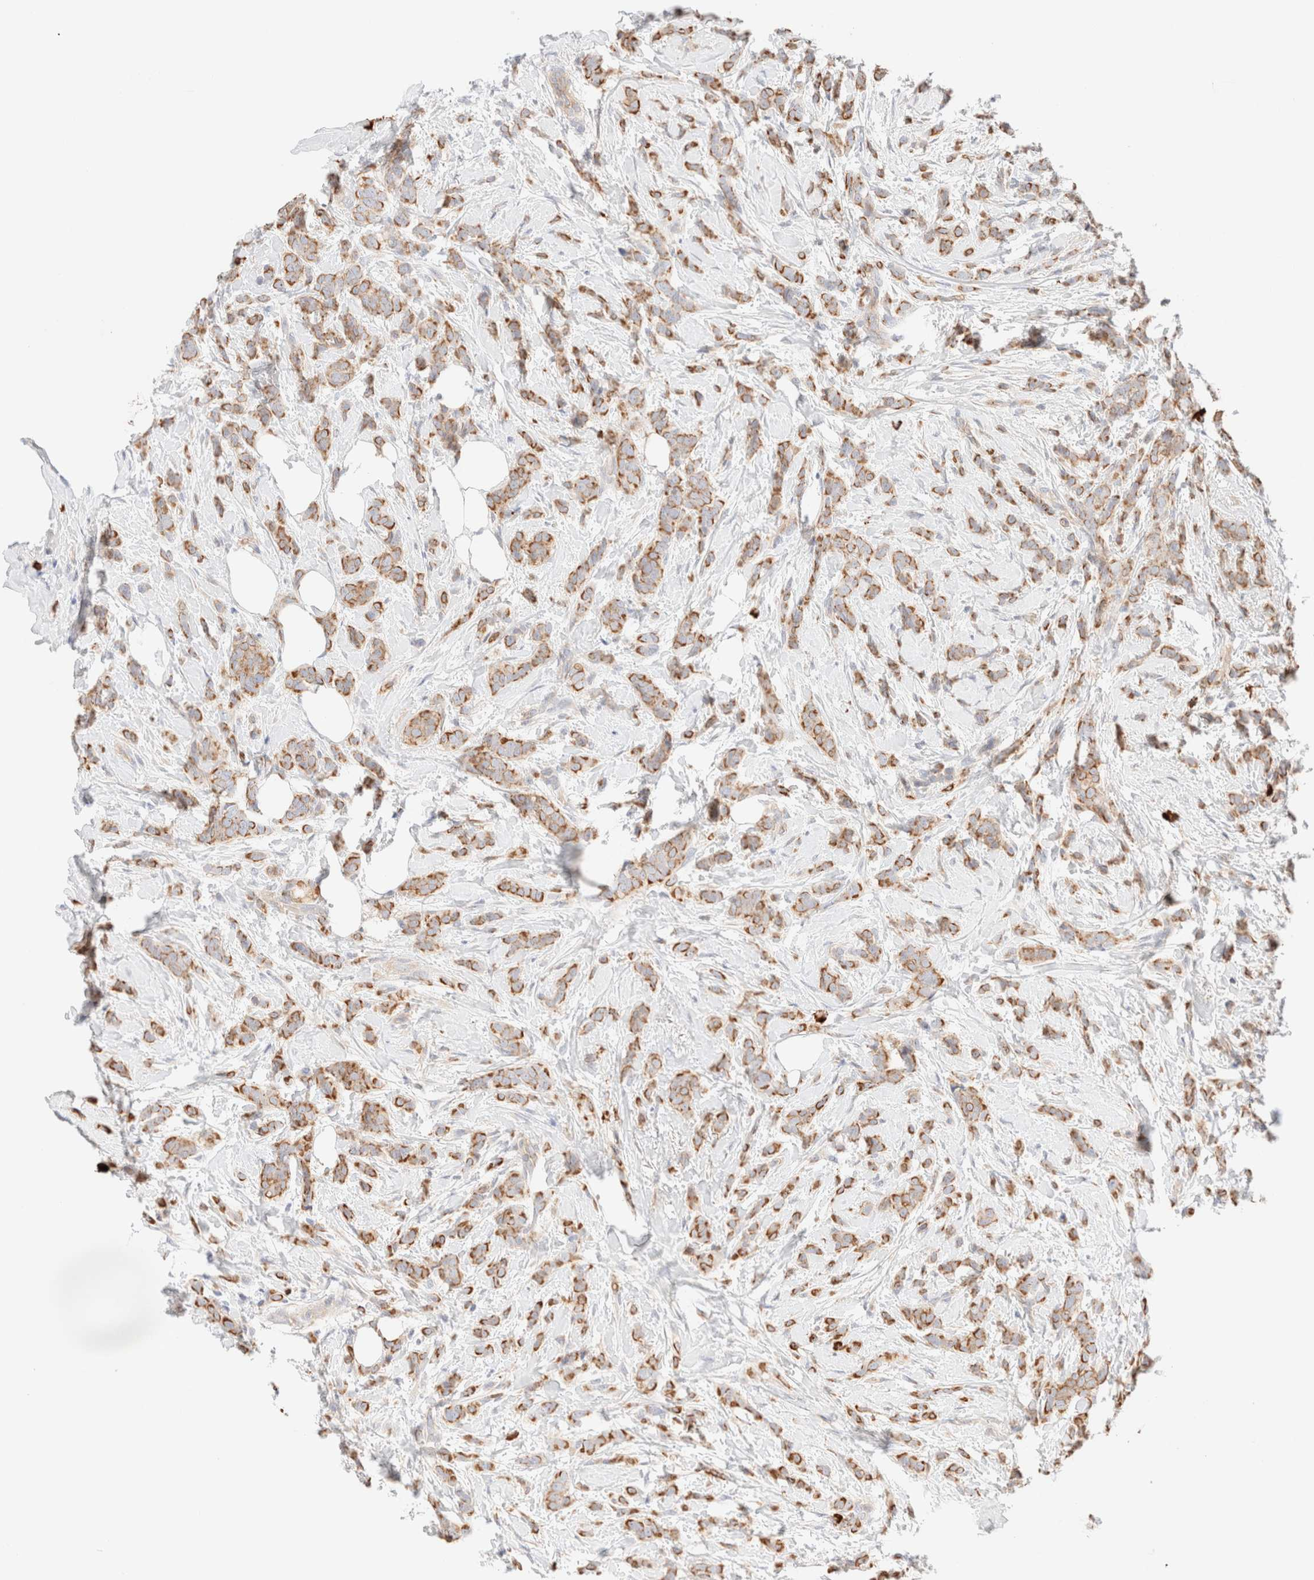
{"staining": {"intensity": "moderate", "quantity": ">75%", "location": "cytoplasmic/membranous"}, "tissue": "breast cancer", "cell_type": "Tumor cells", "image_type": "cancer", "snomed": [{"axis": "morphology", "description": "Lobular carcinoma, in situ"}, {"axis": "morphology", "description": "Lobular carcinoma"}, {"axis": "topography", "description": "Breast"}], "caption": "Immunohistochemical staining of human lobular carcinoma (breast) exhibits moderate cytoplasmic/membranous protein positivity in approximately >75% of tumor cells.", "gene": "NIBAN2", "patient": {"sex": "female", "age": 41}}